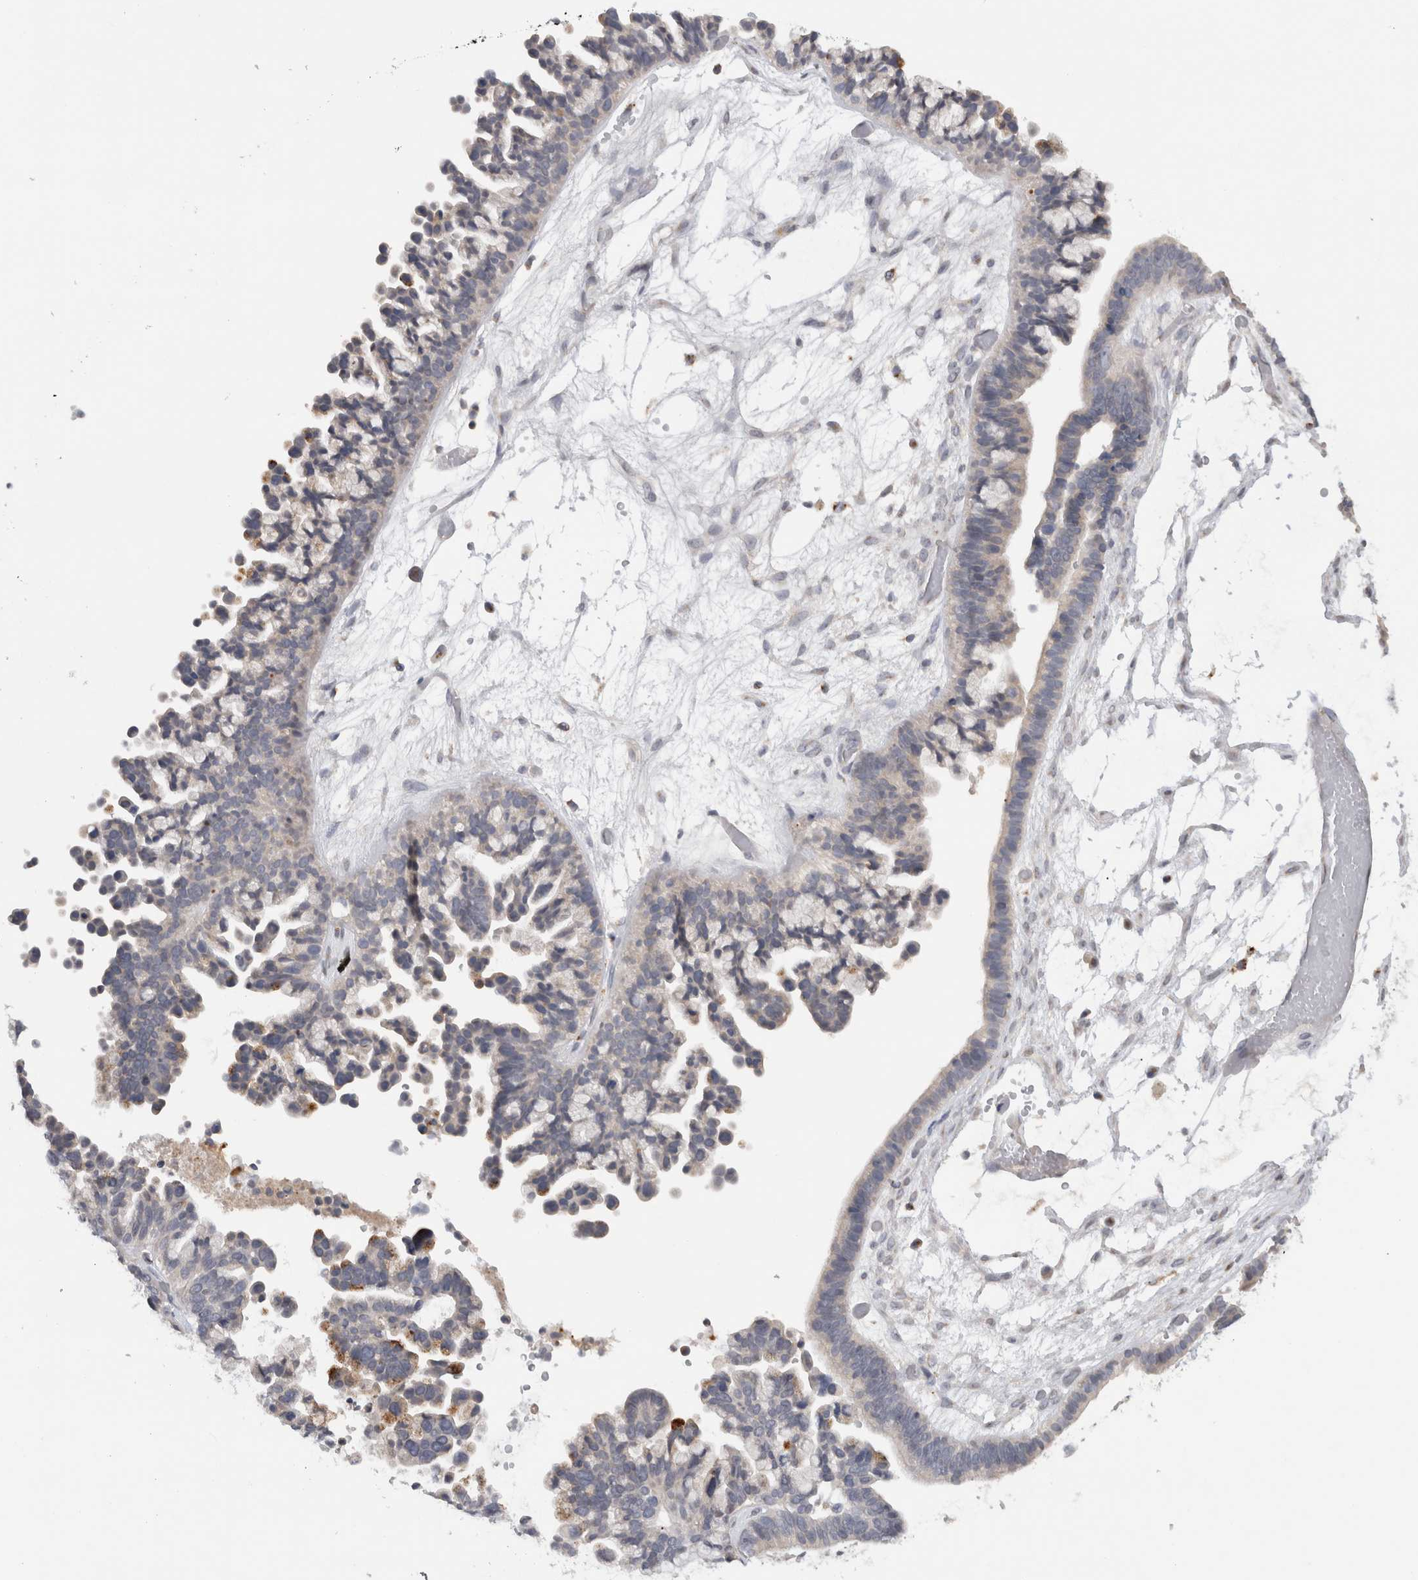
{"staining": {"intensity": "strong", "quantity": "<25%", "location": "cytoplasmic/membranous"}, "tissue": "ovarian cancer", "cell_type": "Tumor cells", "image_type": "cancer", "snomed": [{"axis": "morphology", "description": "Cystadenocarcinoma, serous, NOS"}, {"axis": "topography", "description": "Ovary"}], "caption": "Protein staining shows strong cytoplasmic/membranous staining in approximately <25% of tumor cells in ovarian cancer (serous cystadenocarcinoma).", "gene": "MGAT1", "patient": {"sex": "female", "age": 56}}